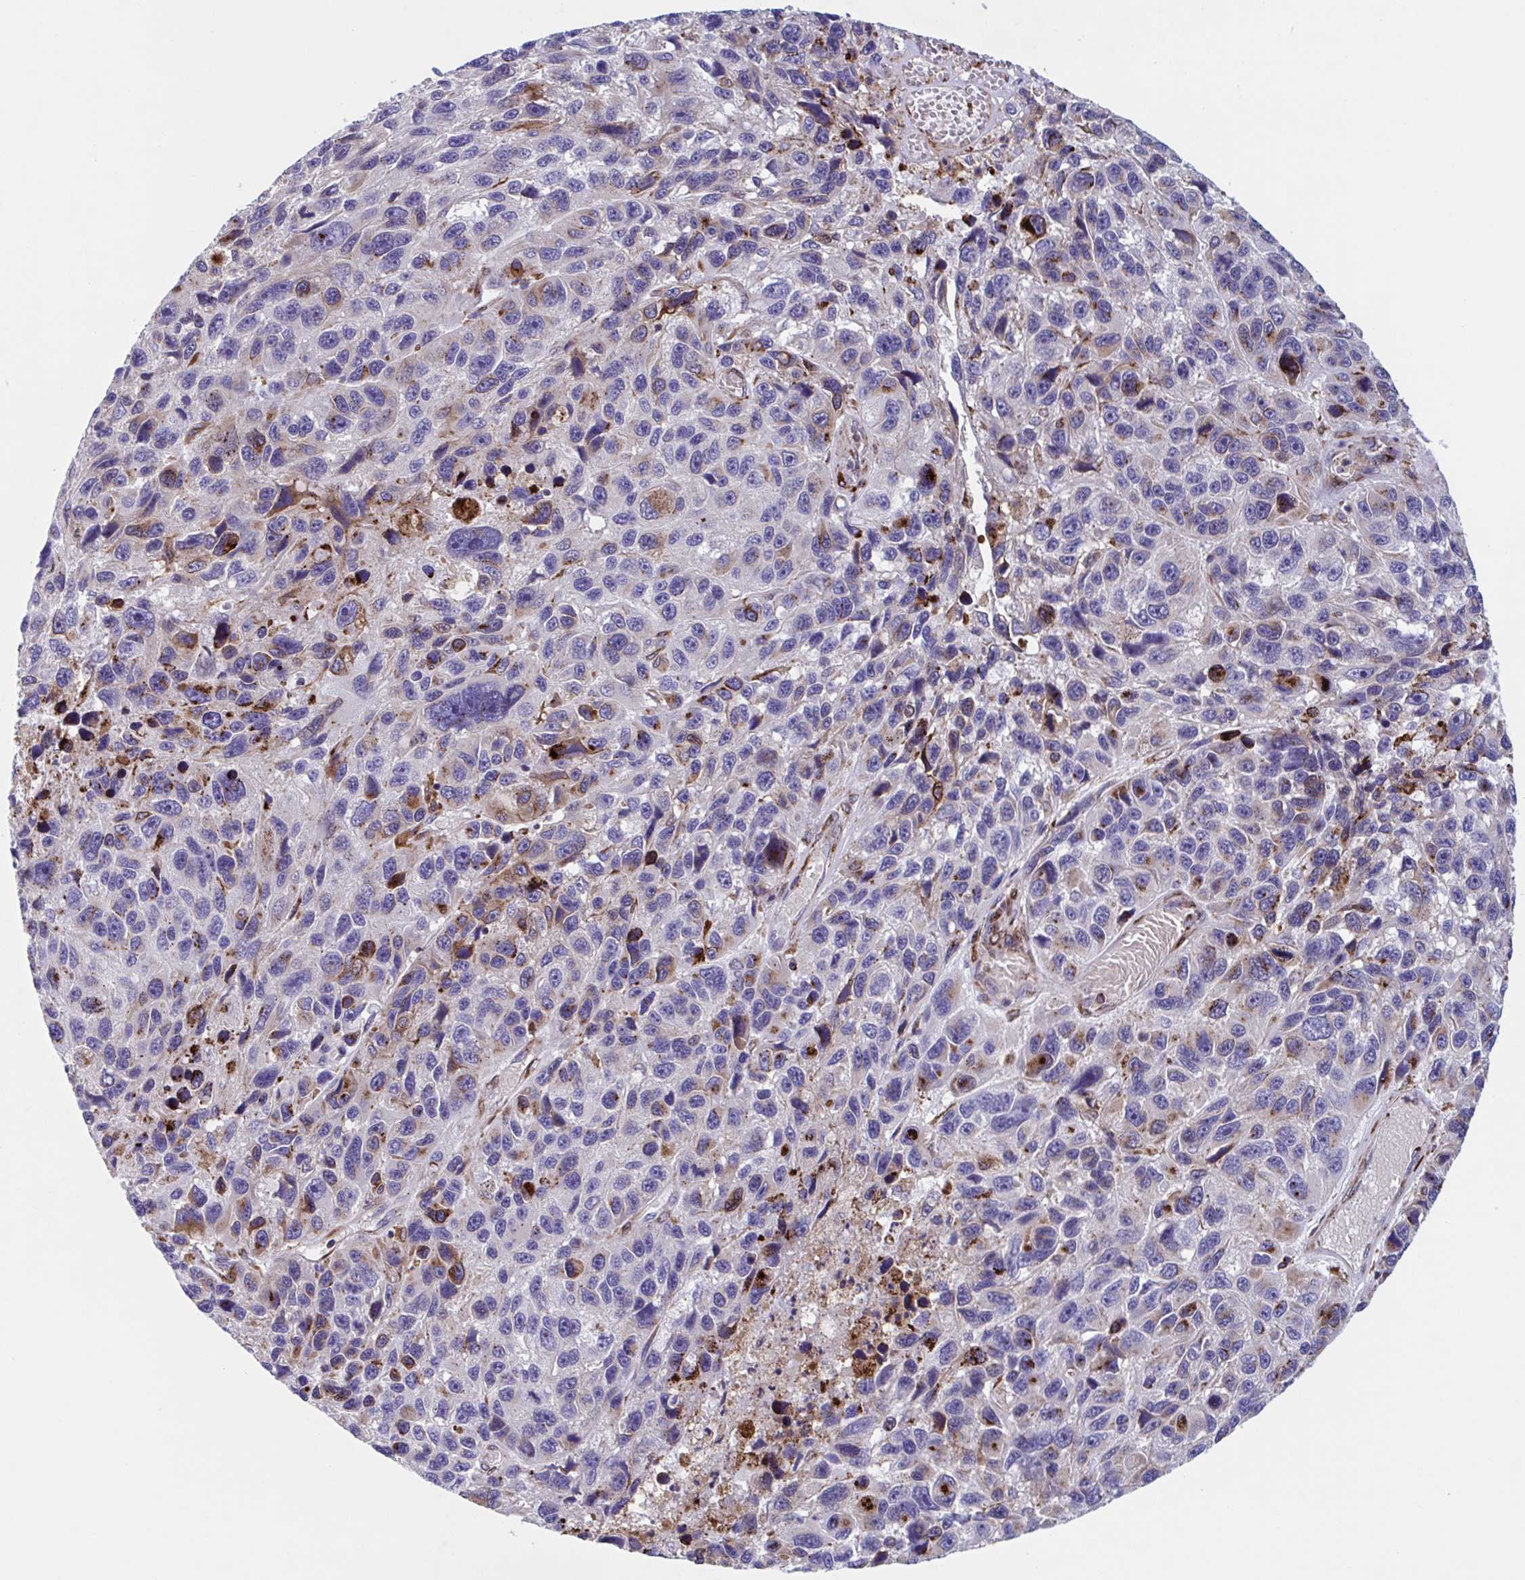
{"staining": {"intensity": "moderate", "quantity": "<25%", "location": "cytoplasmic/membranous"}, "tissue": "melanoma", "cell_type": "Tumor cells", "image_type": "cancer", "snomed": [{"axis": "morphology", "description": "Malignant melanoma, NOS"}, {"axis": "topography", "description": "Skin"}], "caption": "Immunohistochemistry photomicrograph of malignant melanoma stained for a protein (brown), which reveals low levels of moderate cytoplasmic/membranous expression in approximately <25% of tumor cells.", "gene": "RFK", "patient": {"sex": "male", "age": 53}}